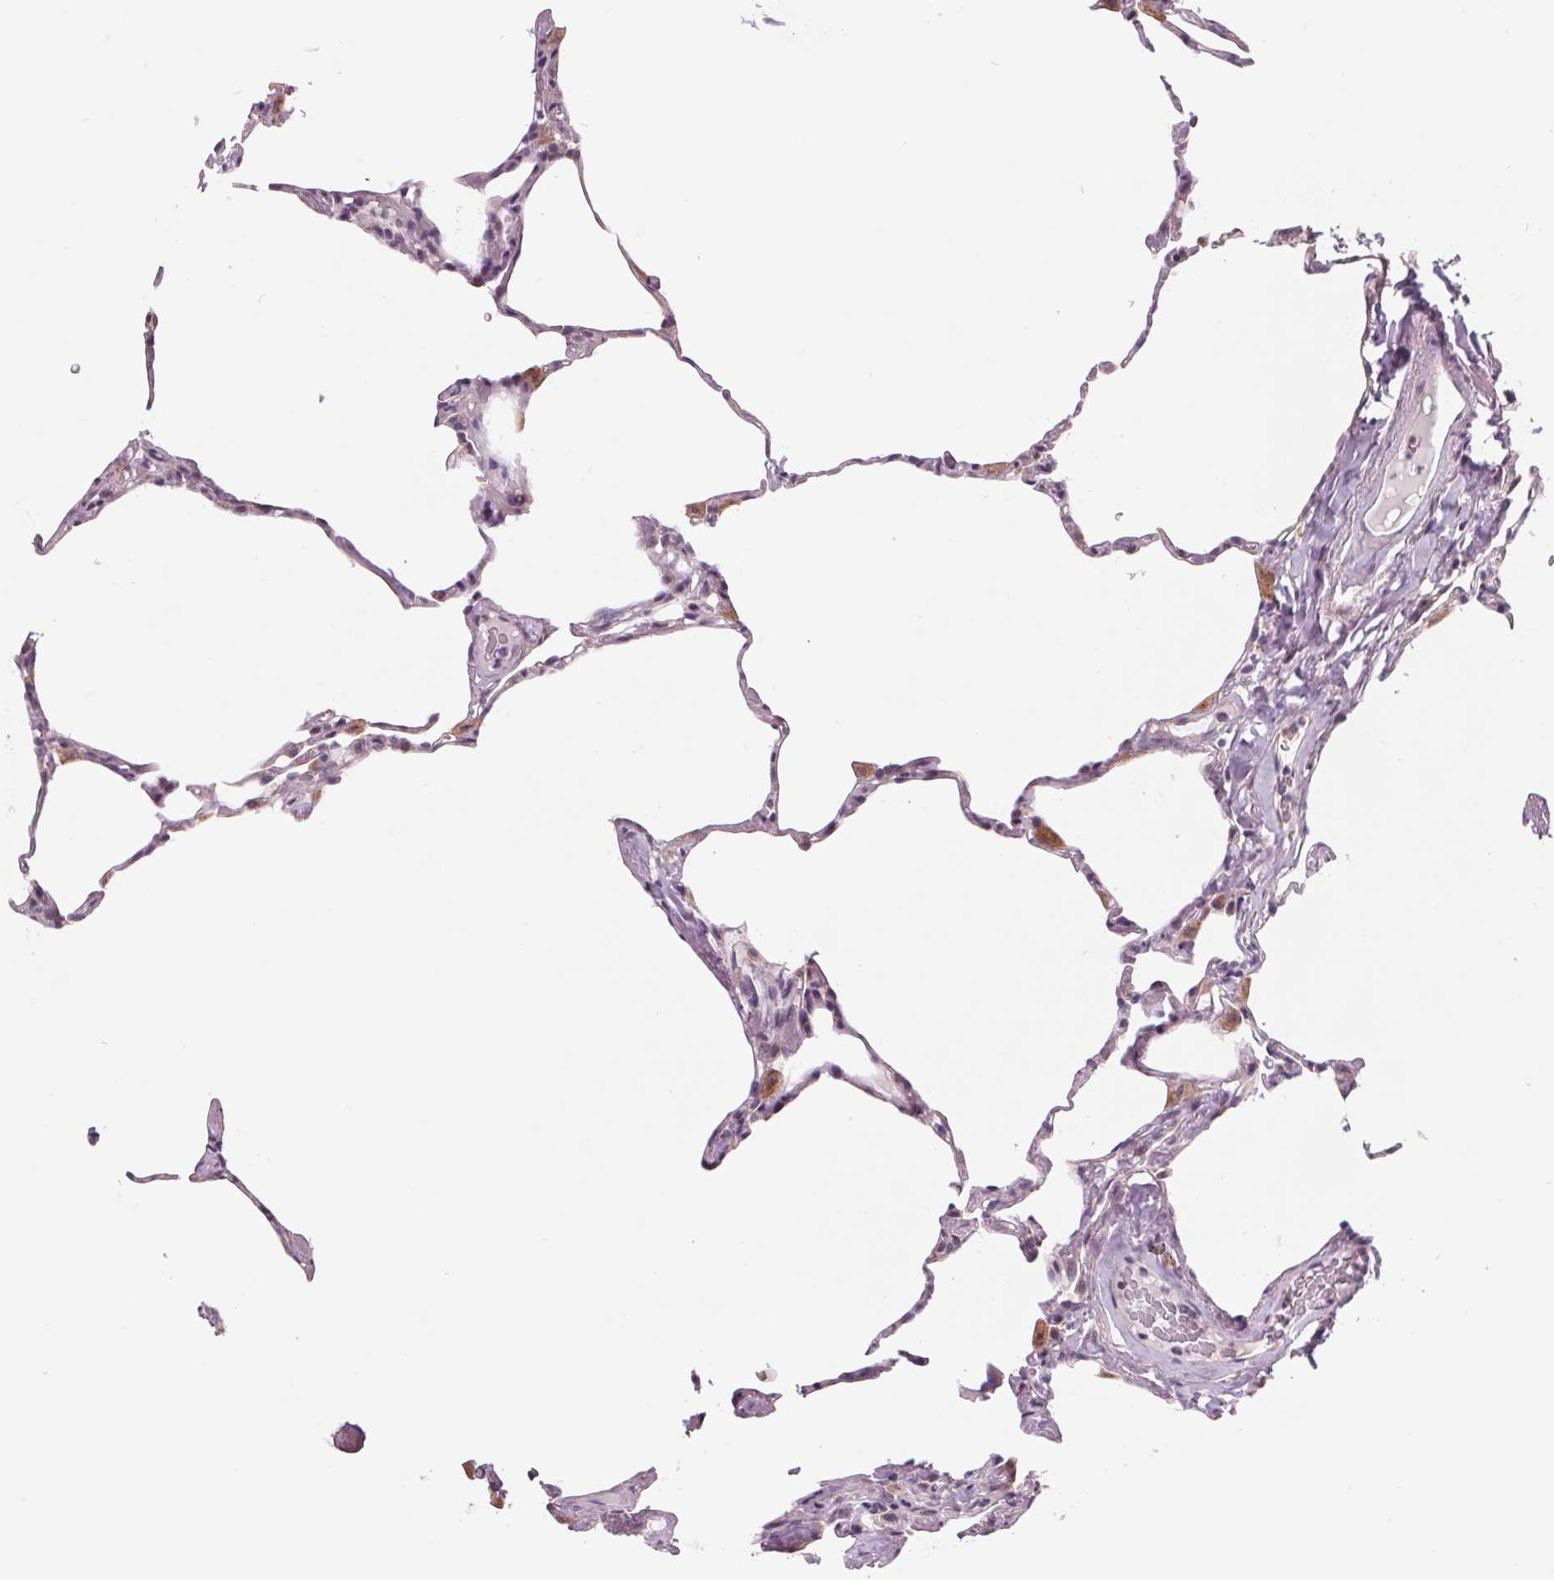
{"staining": {"intensity": "moderate", "quantity": ">75%", "location": "cytoplasmic/membranous"}, "tissue": "lung", "cell_type": "Alveolar cells", "image_type": "normal", "snomed": [{"axis": "morphology", "description": "Normal tissue, NOS"}, {"axis": "topography", "description": "Lung"}], "caption": "Protein expression analysis of normal human lung reveals moderate cytoplasmic/membranous positivity in approximately >75% of alveolar cells. (brown staining indicates protein expression, while blue staining denotes nuclei).", "gene": "SAMD5", "patient": {"sex": "male", "age": 65}}